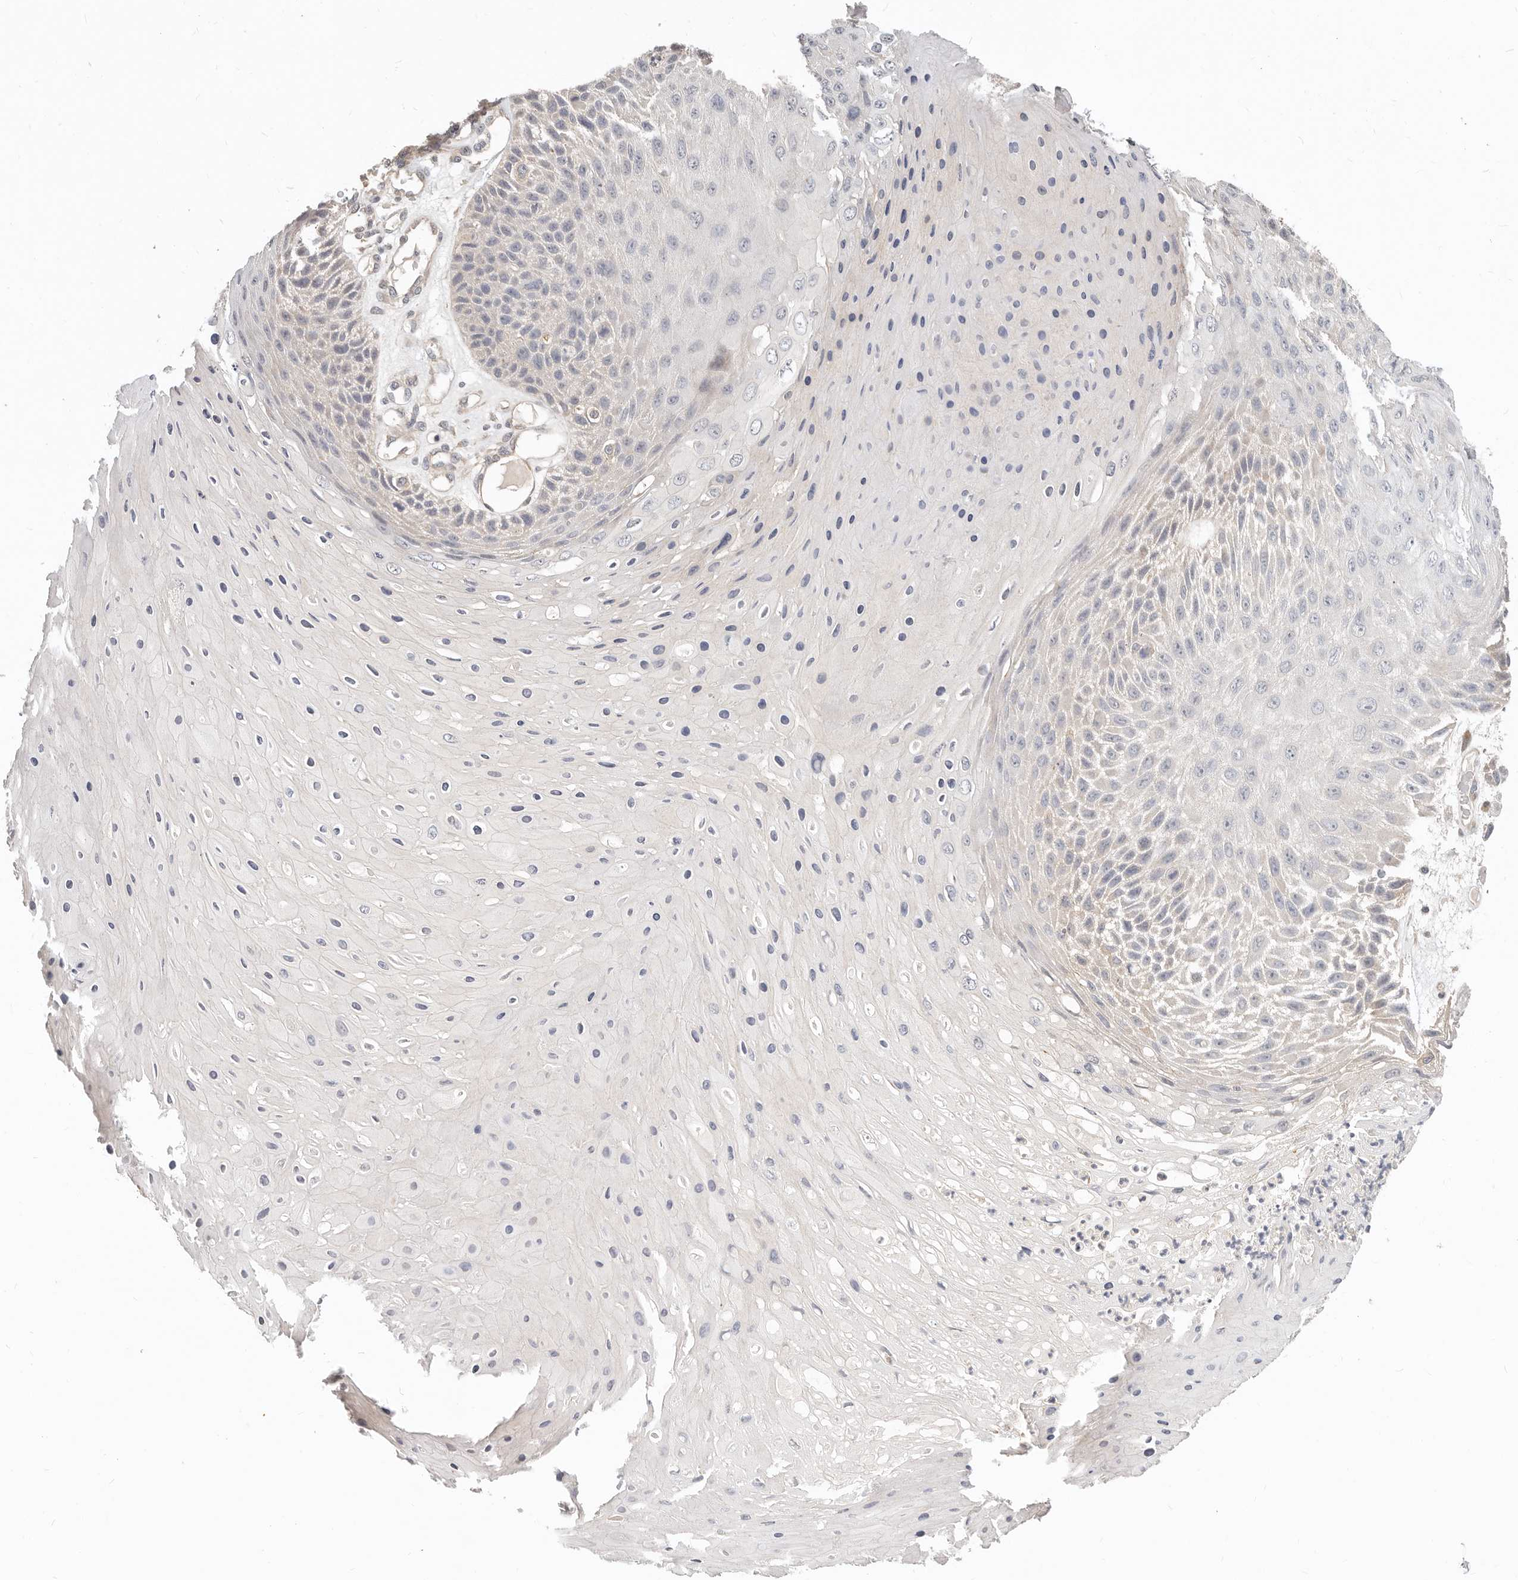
{"staining": {"intensity": "negative", "quantity": "none", "location": "none"}, "tissue": "skin cancer", "cell_type": "Tumor cells", "image_type": "cancer", "snomed": [{"axis": "morphology", "description": "Squamous cell carcinoma, NOS"}, {"axis": "topography", "description": "Skin"}], "caption": "Immunohistochemistry (IHC) histopathology image of neoplastic tissue: human squamous cell carcinoma (skin) stained with DAB (3,3'-diaminobenzidine) demonstrates no significant protein expression in tumor cells. (DAB immunohistochemistry (IHC), high magnification).", "gene": "ZRANB1", "patient": {"sex": "female", "age": 88}}